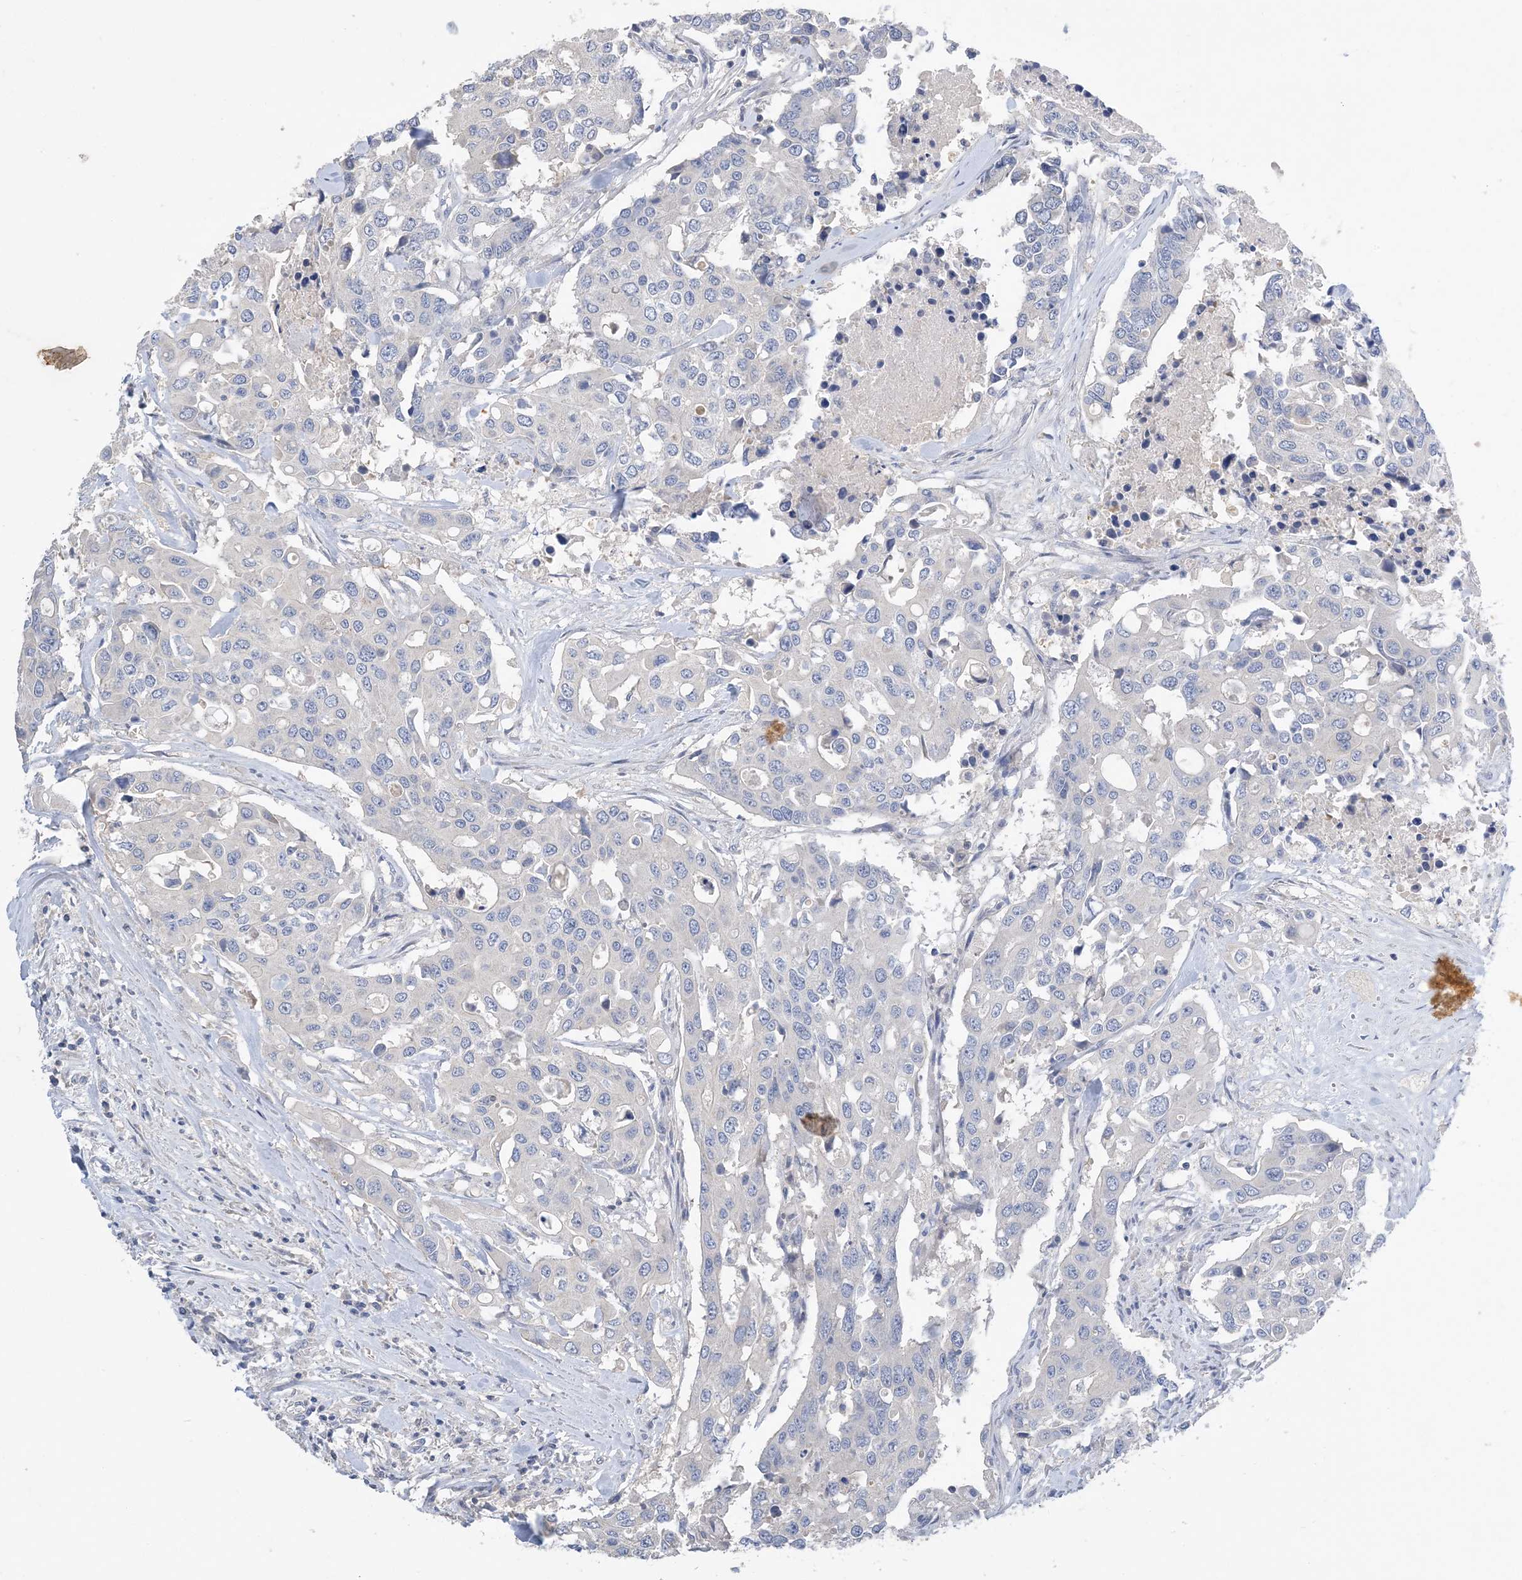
{"staining": {"intensity": "negative", "quantity": "none", "location": "none"}, "tissue": "colorectal cancer", "cell_type": "Tumor cells", "image_type": "cancer", "snomed": [{"axis": "morphology", "description": "Adenocarcinoma, NOS"}, {"axis": "topography", "description": "Colon"}], "caption": "A histopathology image of human colorectal cancer (adenocarcinoma) is negative for staining in tumor cells. (DAB (3,3'-diaminobenzidine) immunohistochemistry, high magnification).", "gene": "KPRP", "patient": {"sex": "male", "age": 77}}